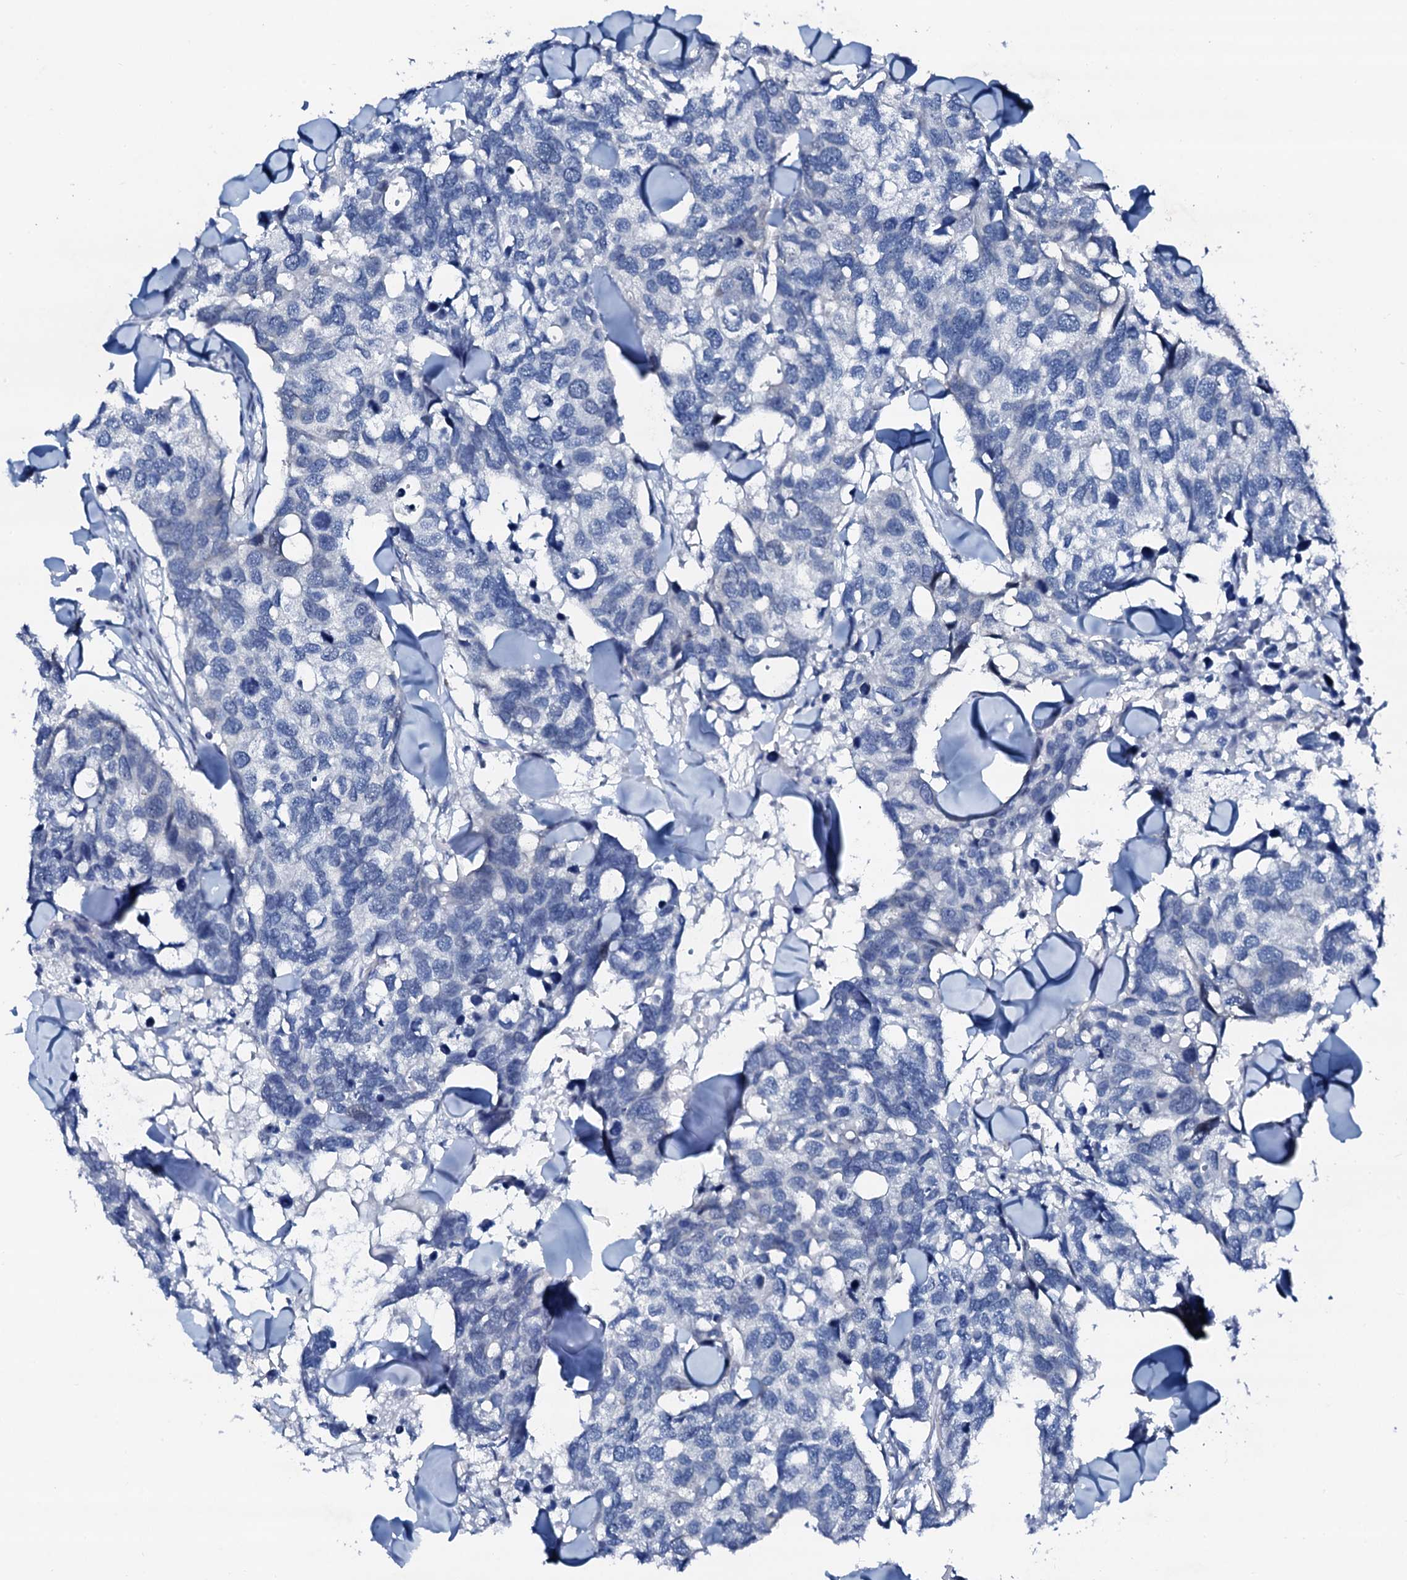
{"staining": {"intensity": "negative", "quantity": "none", "location": "none"}, "tissue": "breast cancer", "cell_type": "Tumor cells", "image_type": "cancer", "snomed": [{"axis": "morphology", "description": "Duct carcinoma"}, {"axis": "topography", "description": "Breast"}], "caption": "Immunohistochemistry (IHC) of human breast cancer (intraductal carcinoma) displays no staining in tumor cells.", "gene": "TRAFD1", "patient": {"sex": "female", "age": 83}}